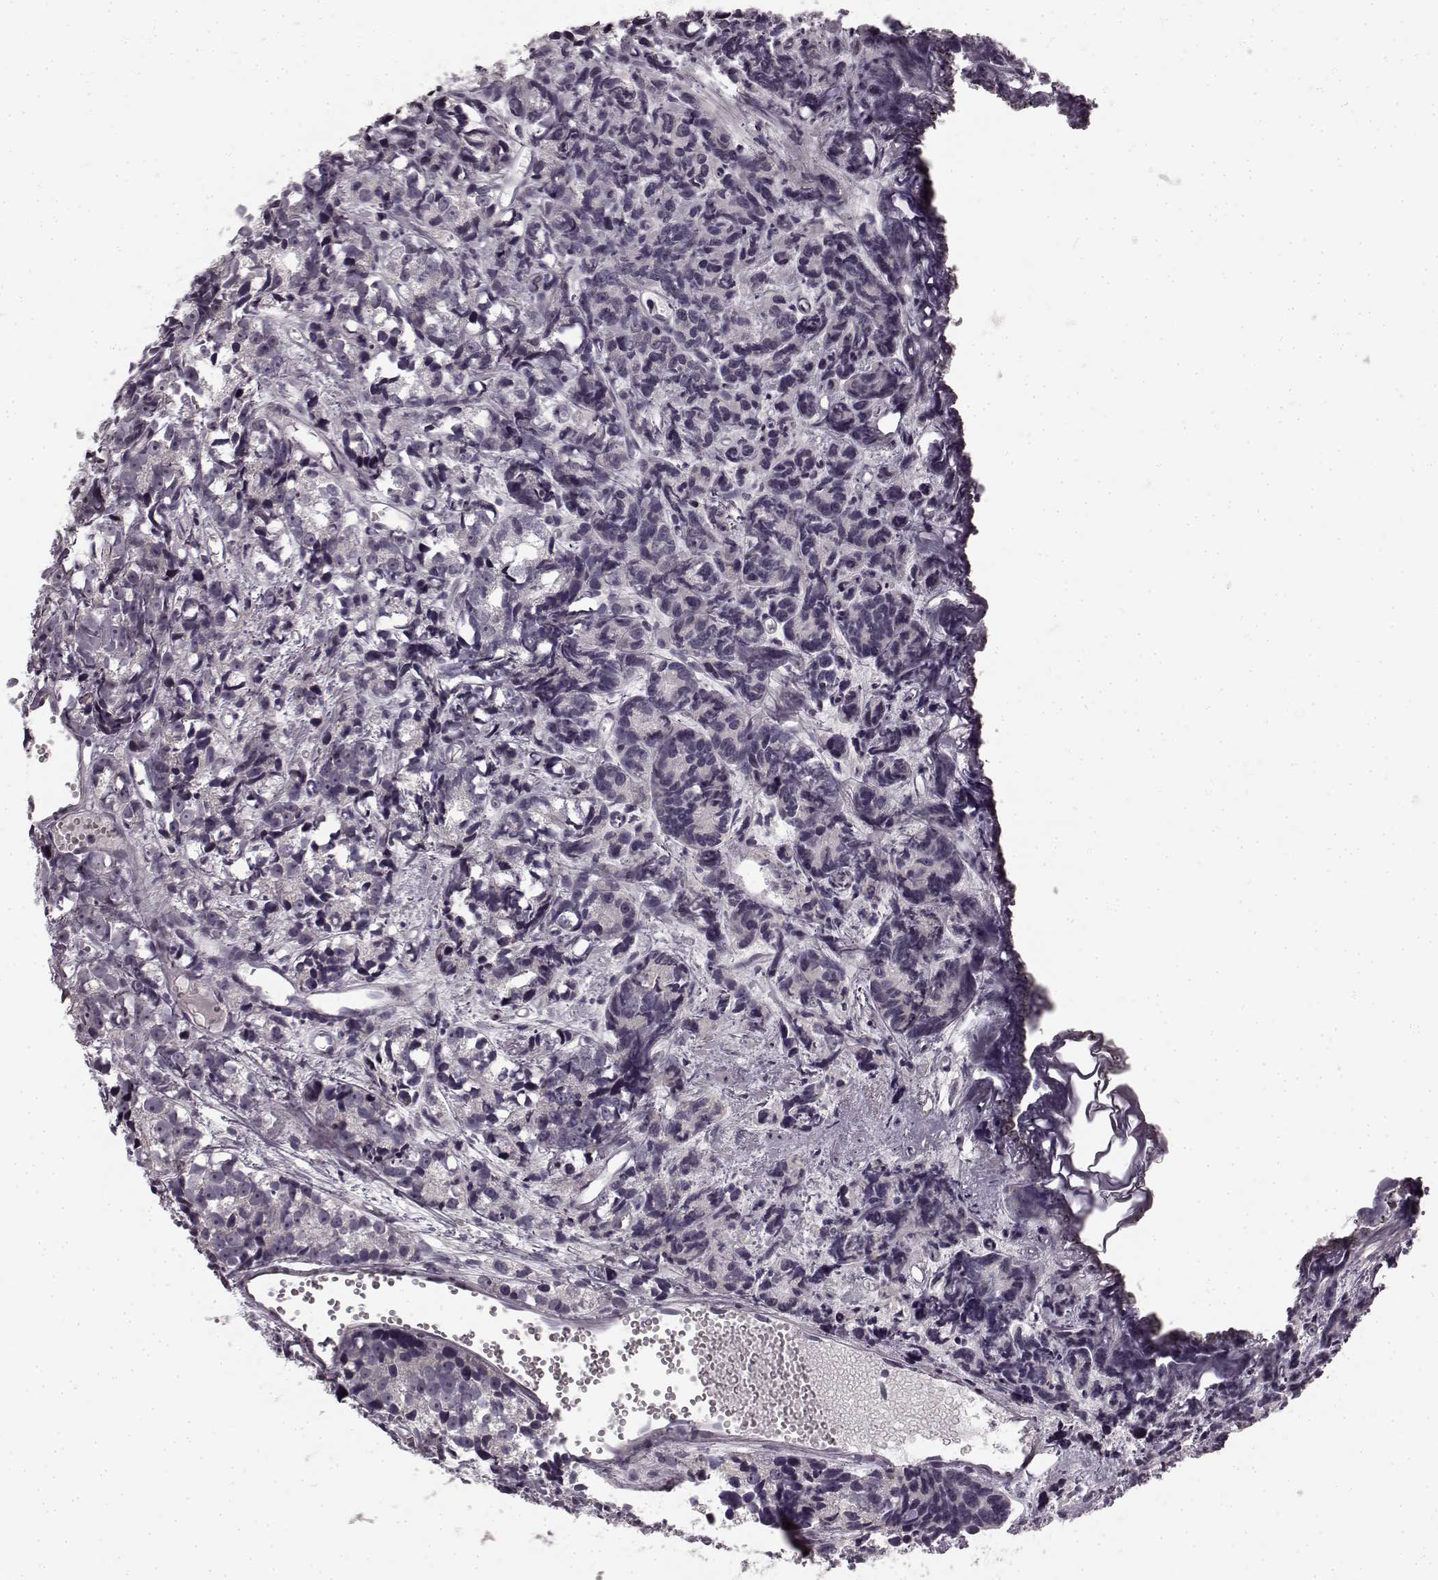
{"staining": {"intensity": "negative", "quantity": "none", "location": "none"}, "tissue": "prostate cancer", "cell_type": "Tumor cells", "image_type": "cancer", "snomed": [{"axis": "morphology", "description": "Adenocarcinoma, High grade"}, {"axis": "topography", "description": "Prostate"}], "caption": "High power microscopy histopathology image of an immunohistochemistry histopathology image of prostate cancer, revealing no significant staining in tumor cells.", "gene": "FAM234B", "patient": {"sex": "male", "age": 77}}